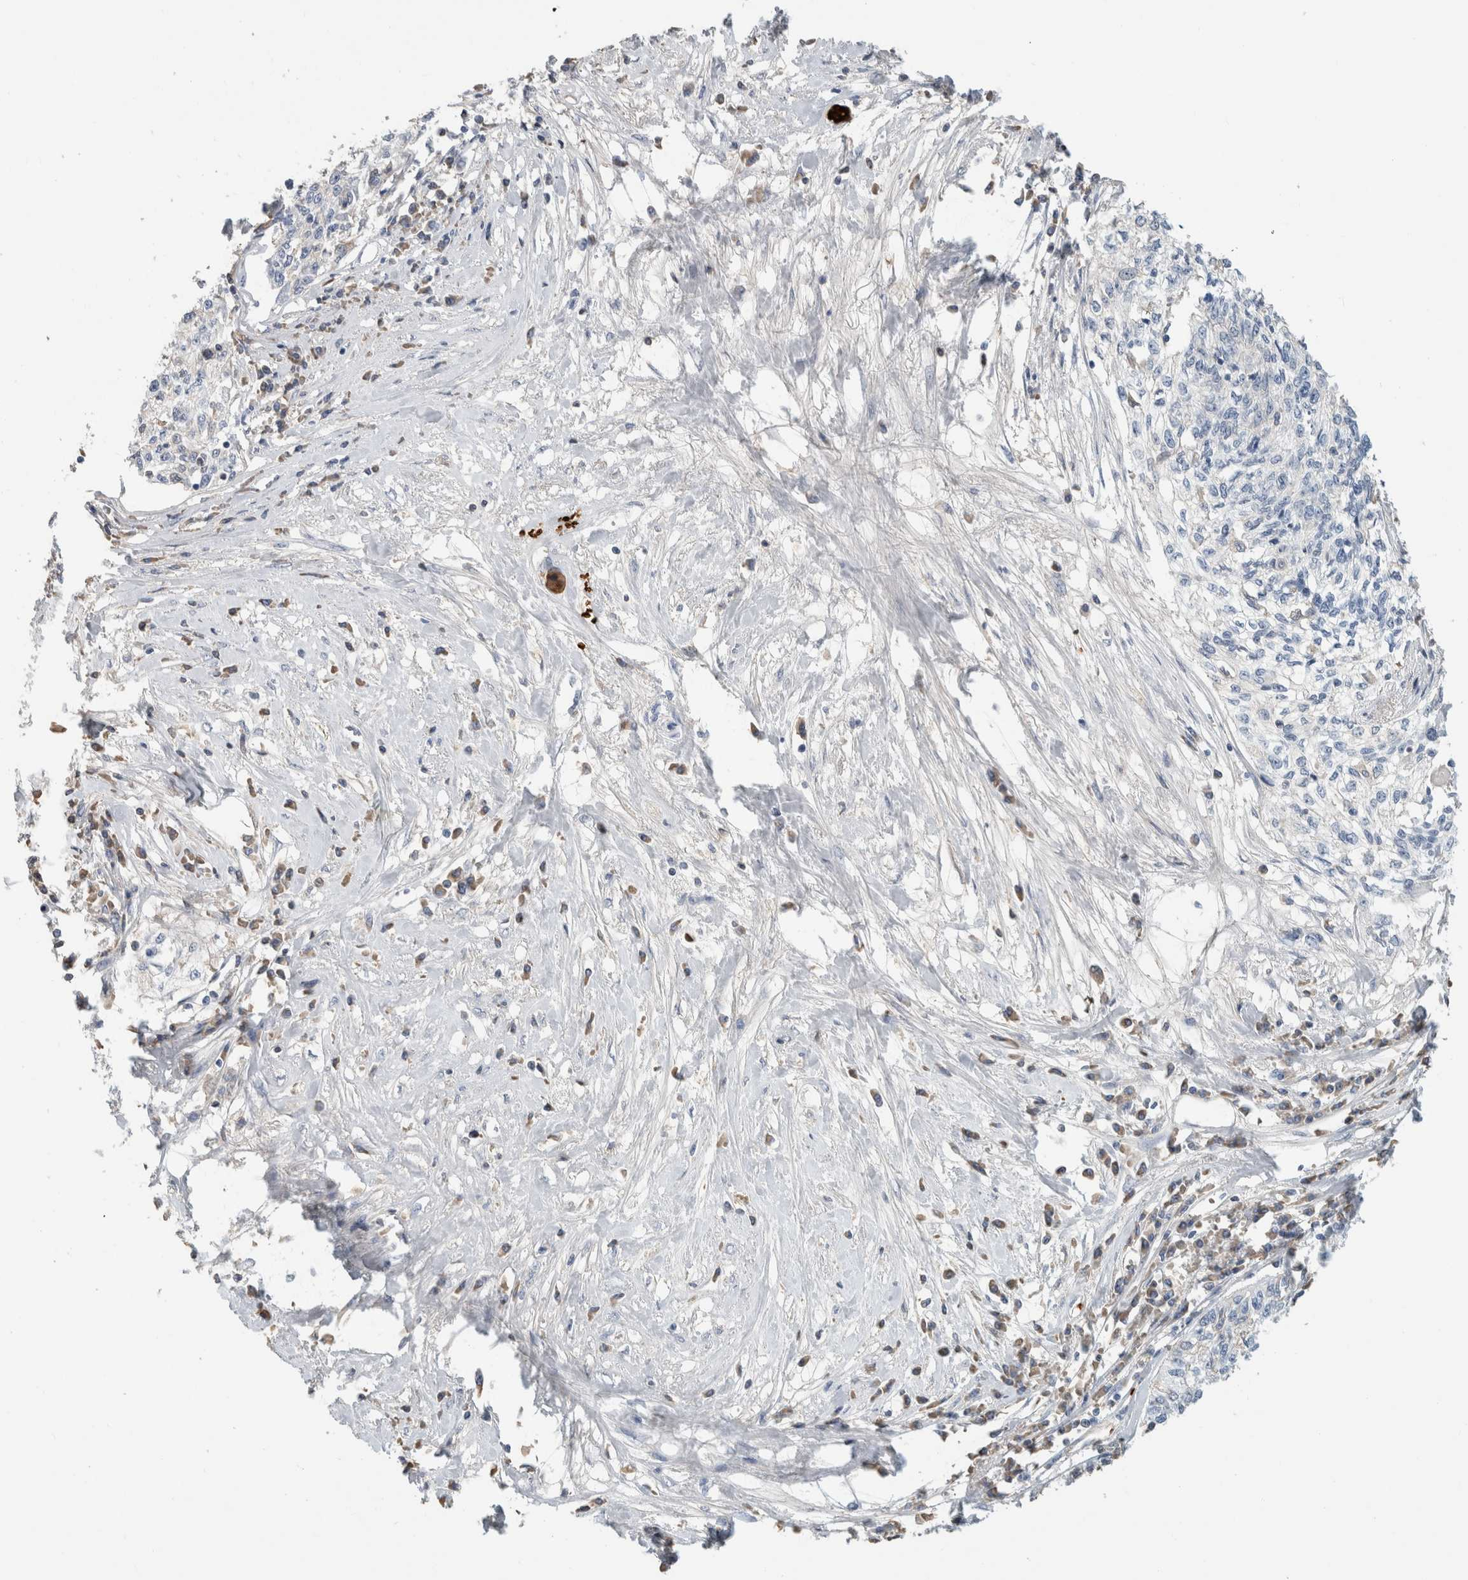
{"staining": {"intensity": "negative", "quantity": "none", "location": "none"}, "tissue": "cervical cancer", "cell_type": "Tumor cells", "image_type": "cancer", "snomed": [{"axis": "morphology", "description": "Squamous cell carcinoma, NOS"}, {"axis": "topography", "description": "Cervix"}], "caption": "The micrograph shows no significant staining in tumor cells of squamous cell carcinoma (cervical).", "gene": "CA1", "patient": {"sex": "female", "age": 57}}